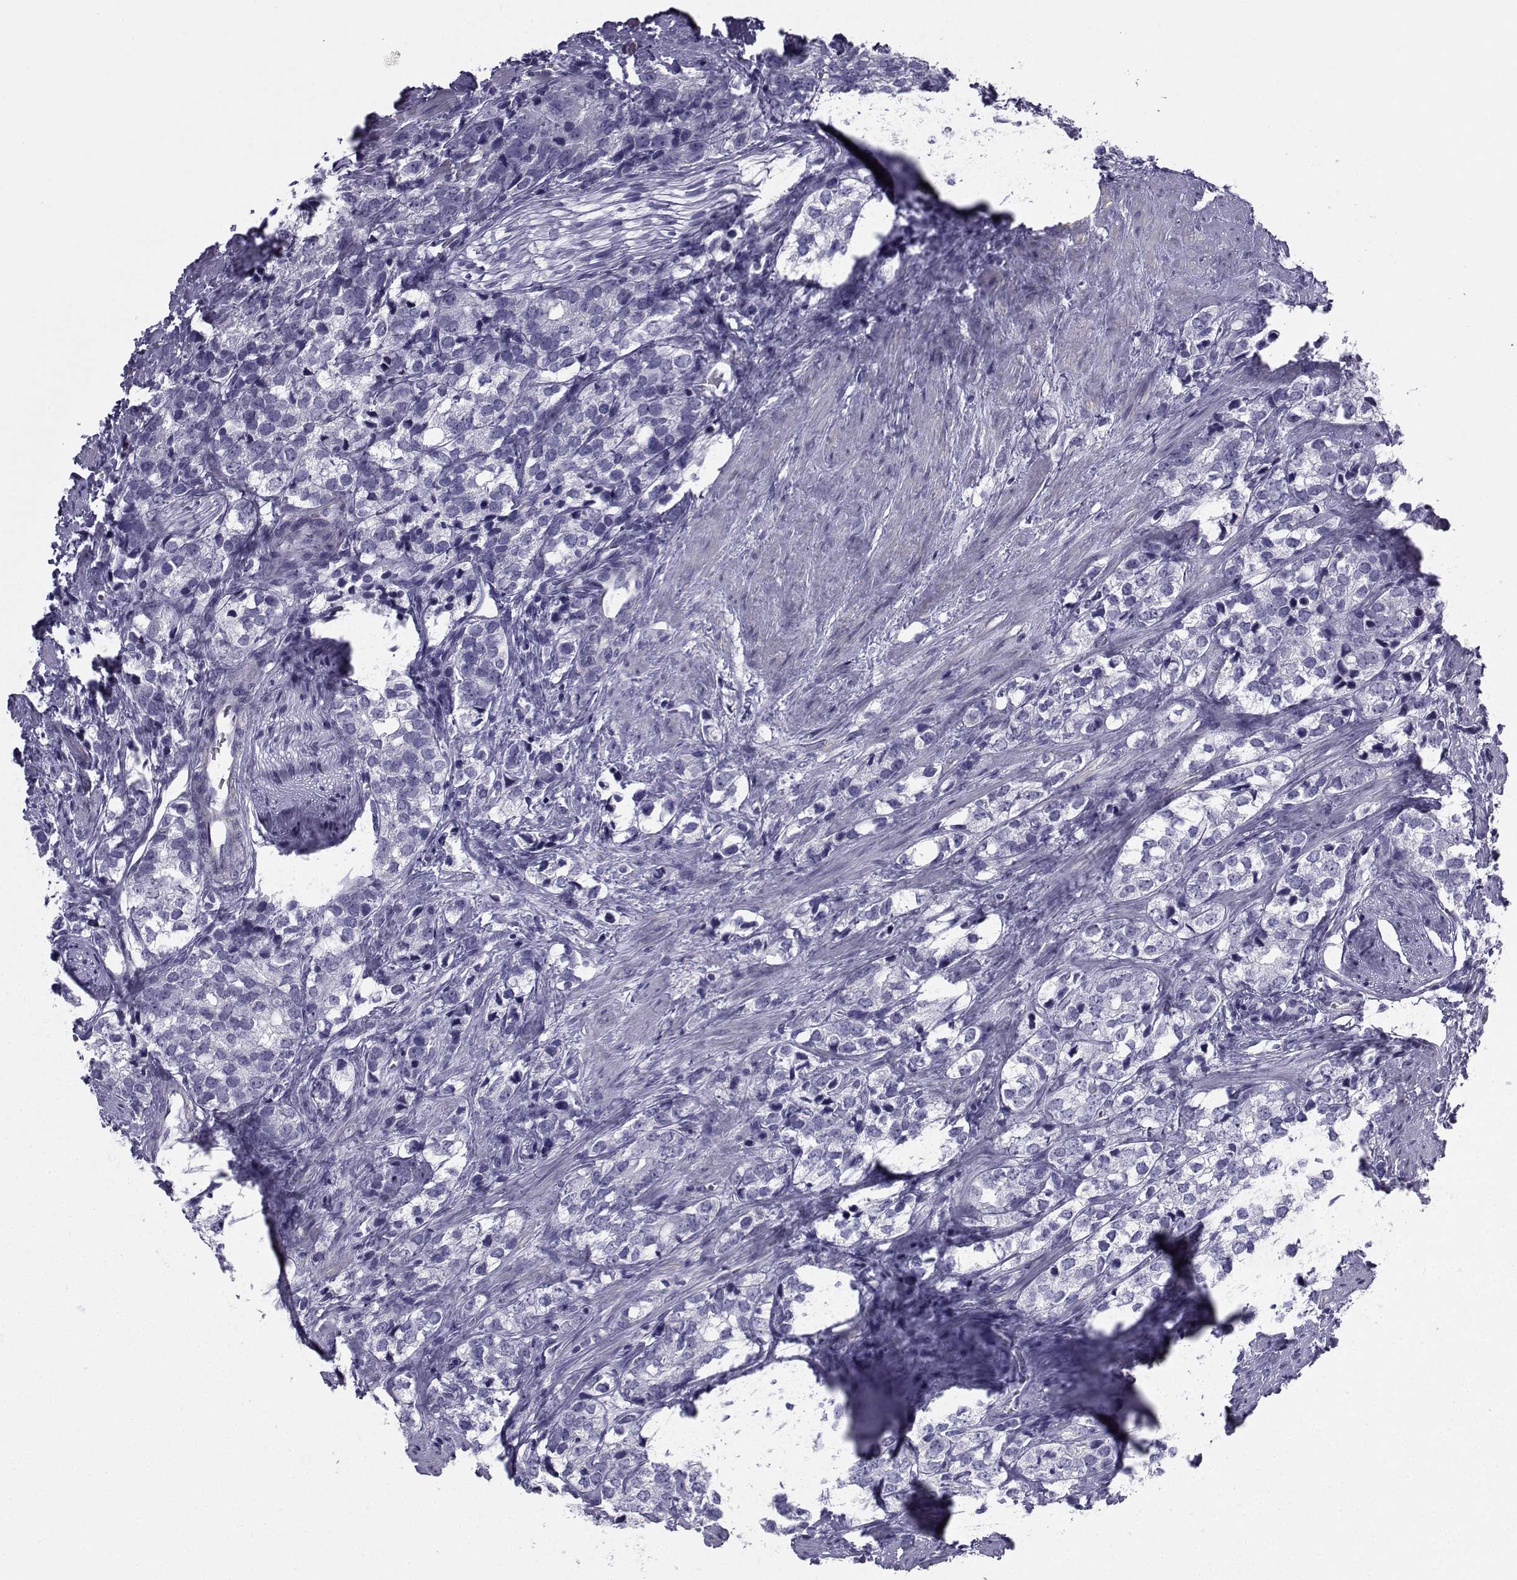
{"staining": {"intensity": "negative", "quantity": "none", "location": "none"}, "tissue": "prostate cancer", "cell_type": "Tumor cells", "image_type": "cancer", "snomed": [{"axis": "morphology", "description": "Adenocarcinoma, NOS"}, {"axis": "topography", "description": "Prostate and seminal vesicle, NOS"}], "caption": "Tumor cells show no significant staining in prostate cancer (adenocarcinoma).", "gene": "SPANXD", "patient": {"sex": "male", "age": 63}}